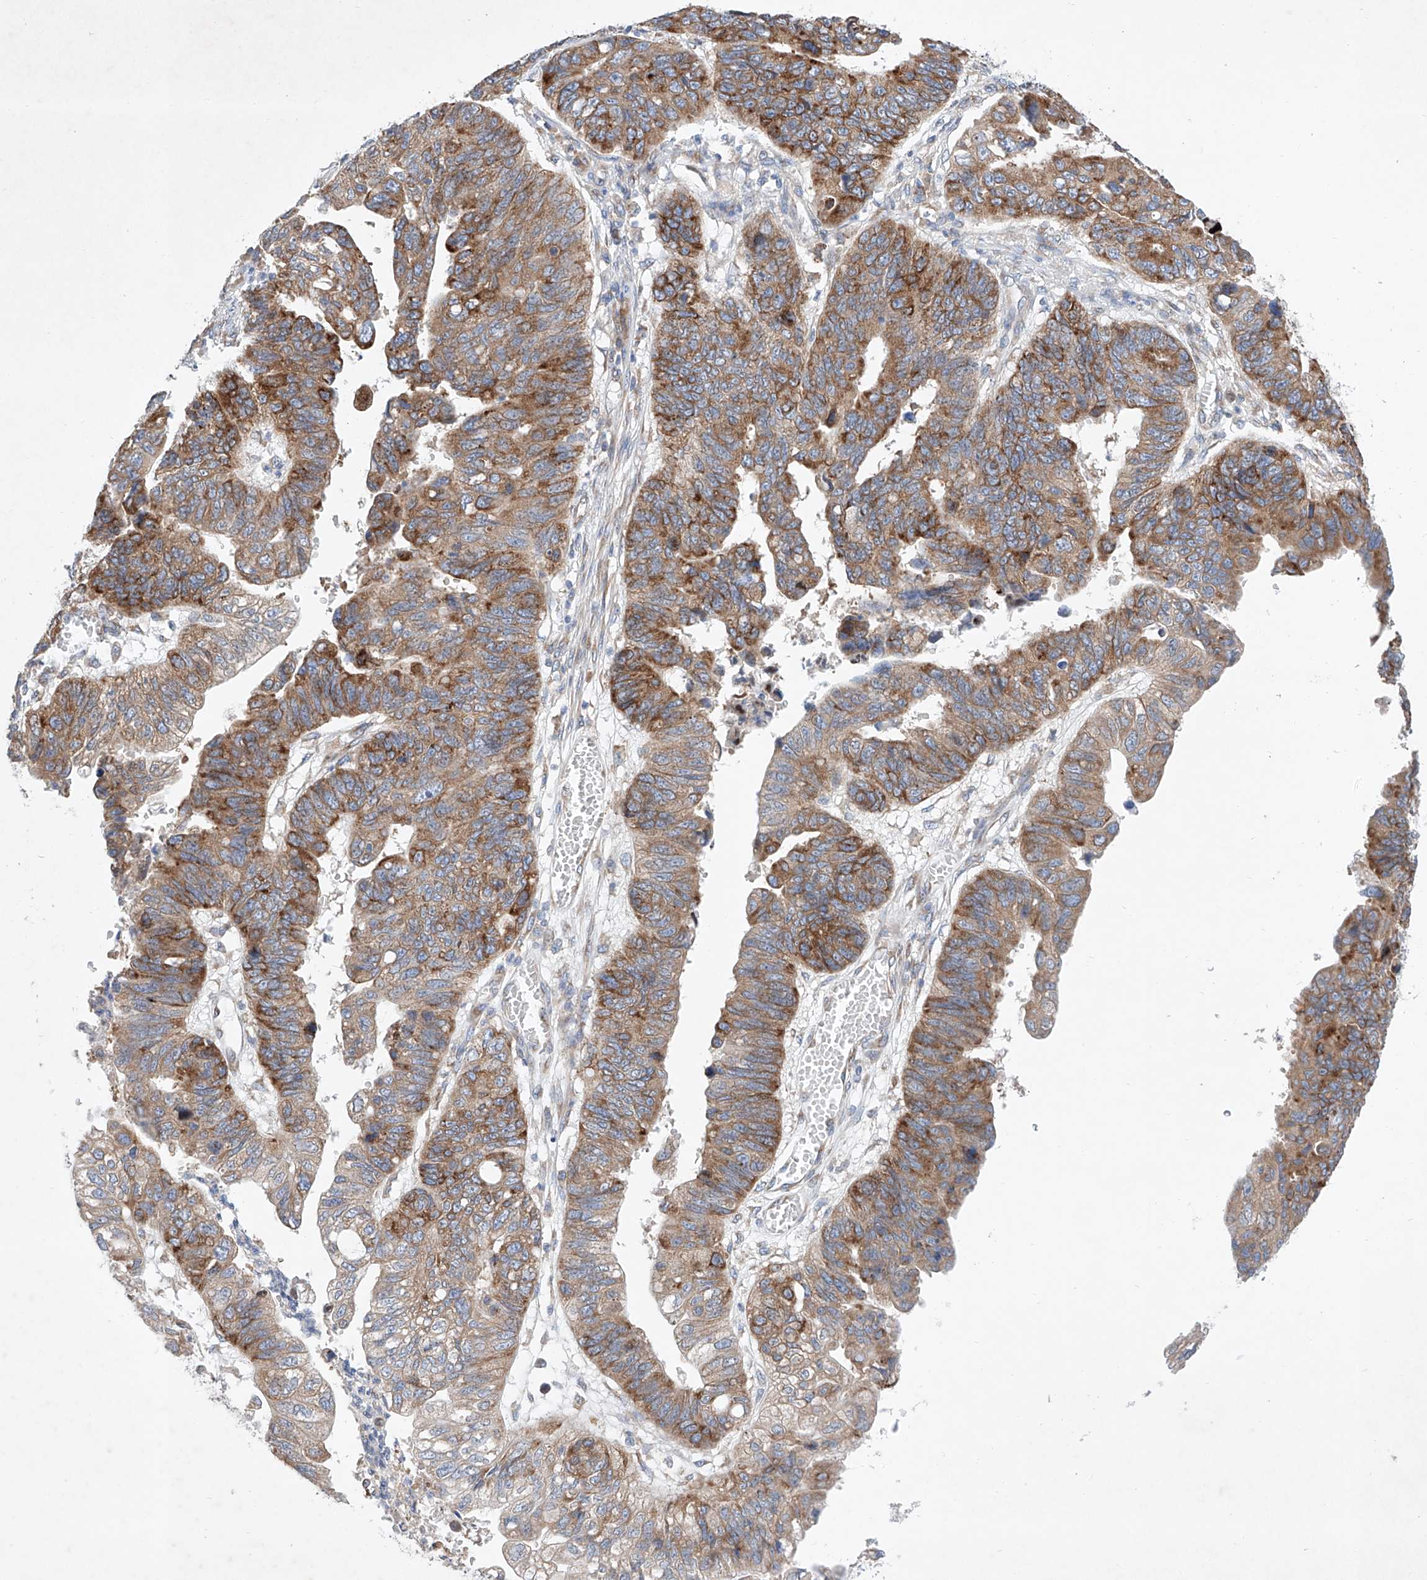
{"staining": {"intensity": "moderate", "quantity": ">75%", "location": "cytoplasmic/membranous"}, "tissue": "stomach cancer", "cell_type": "Tumor cells", "image_type": "cancer", "snomed": [{"axis": "morphology", "description": "Adenocarcinoma, NOS"}, {"axis": "topography", "description": "Stomach"}], "caption": "Stomach adenocarcinoma stained with immunohistochemistry exhibits moderate cytoplasmic/membranous expression in approximately >75% of tumor cells.", "gene": "FASTK", "patient": {"sex": "male", "age": 59}}